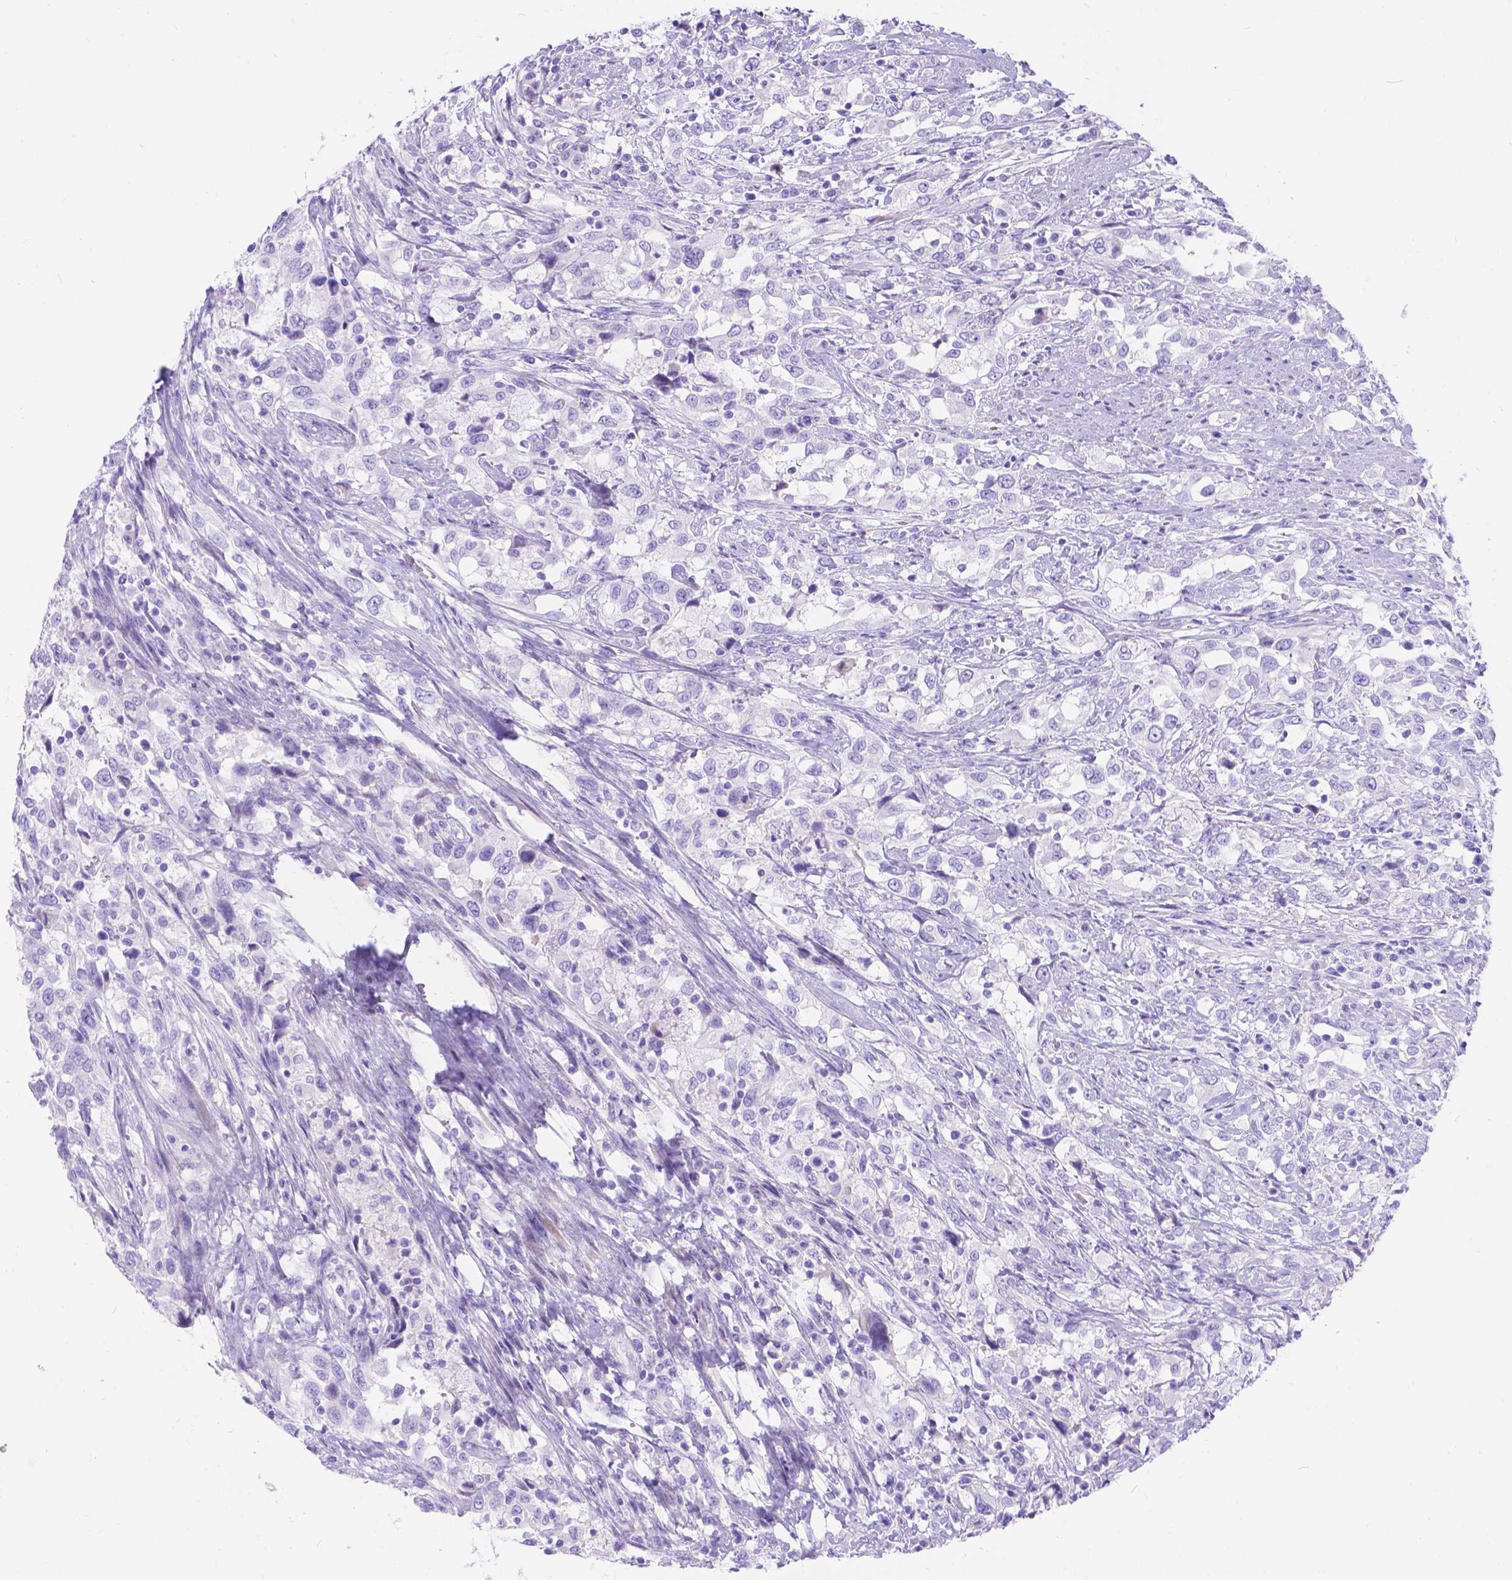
{"staining": {"intensity": "negative", "quantity": "none", "location": "none"}, "tissue": "urothelial cancer", "cell_type": "Tumor cells", "image_type": "cancer", "snomed": [{"axis": "morphology", "description": "Urothelial carcinoma, NOS"}, {"axis": "morphology", "description": "Urothelial carcinoma, High grade"}, {"axis": "topography", "description": "Urinary bladder"}], "caption": "Immunohistochemistry (IHC) micrograph of transitional cell carcinoma stained for a protein (brown), which demonstrates no expression in tumor cells.", "gene": "KLHL10", "patient": {"sex": "female", "age": 64}}